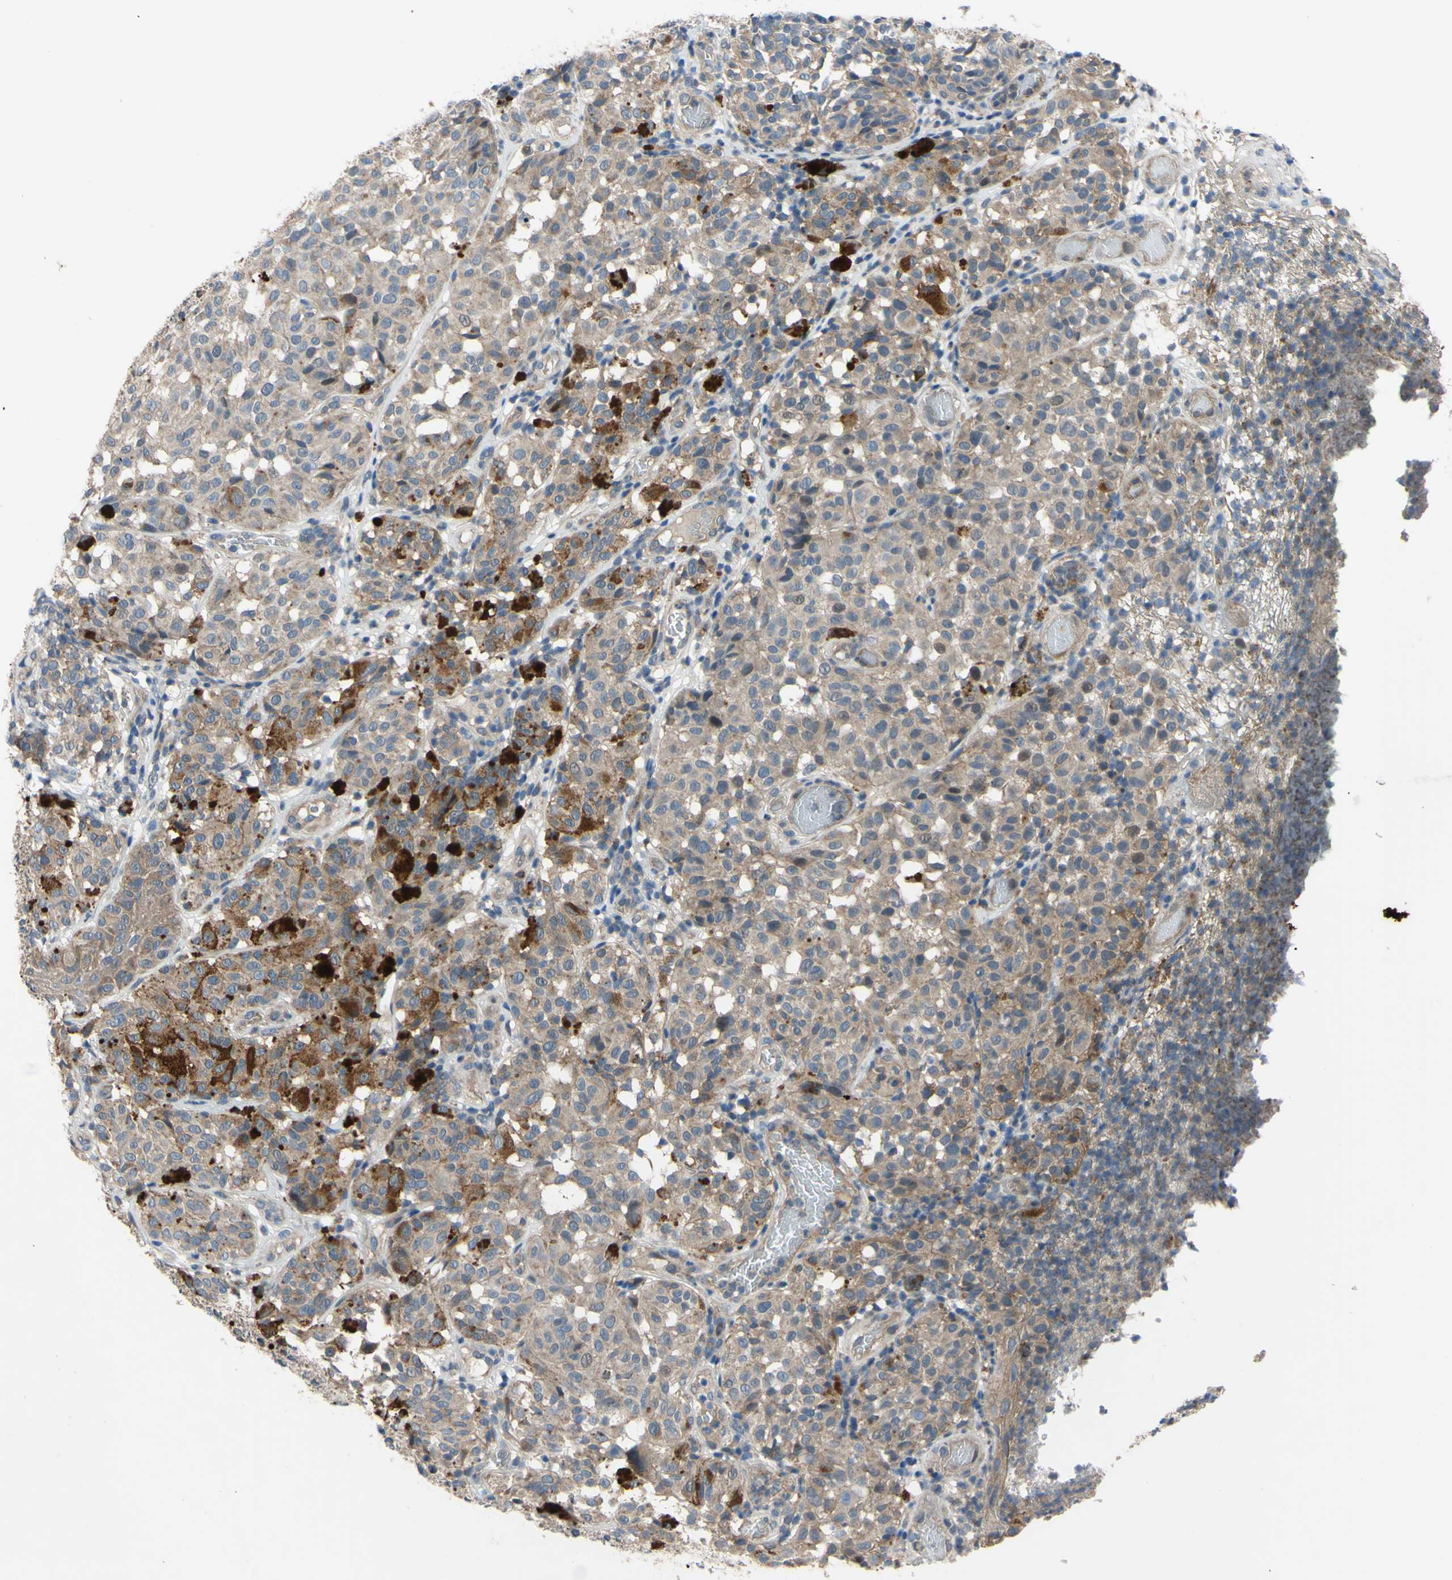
{"staining": {"intensity": "weak", "quantity": ">75%", "location": "cytoplasmic/membranous"}, "tissue": "melanoma", "cell_type": "Tumor cells", "image_type": "cancer", "snomed": [{"axis": "morphology", "description": "Malignant melanoma, NOS"}, {"axis": "topography", "description": "Skin"}], "caption": "A low amount of weak cytoplasmic/membranous staining is seen in approximately >75% of tumor cells in malignant melanoma tissue. Nuclei are stained in blue.", "gene": "HILPDA", "patient": {"sex": "female", "age": 46}}